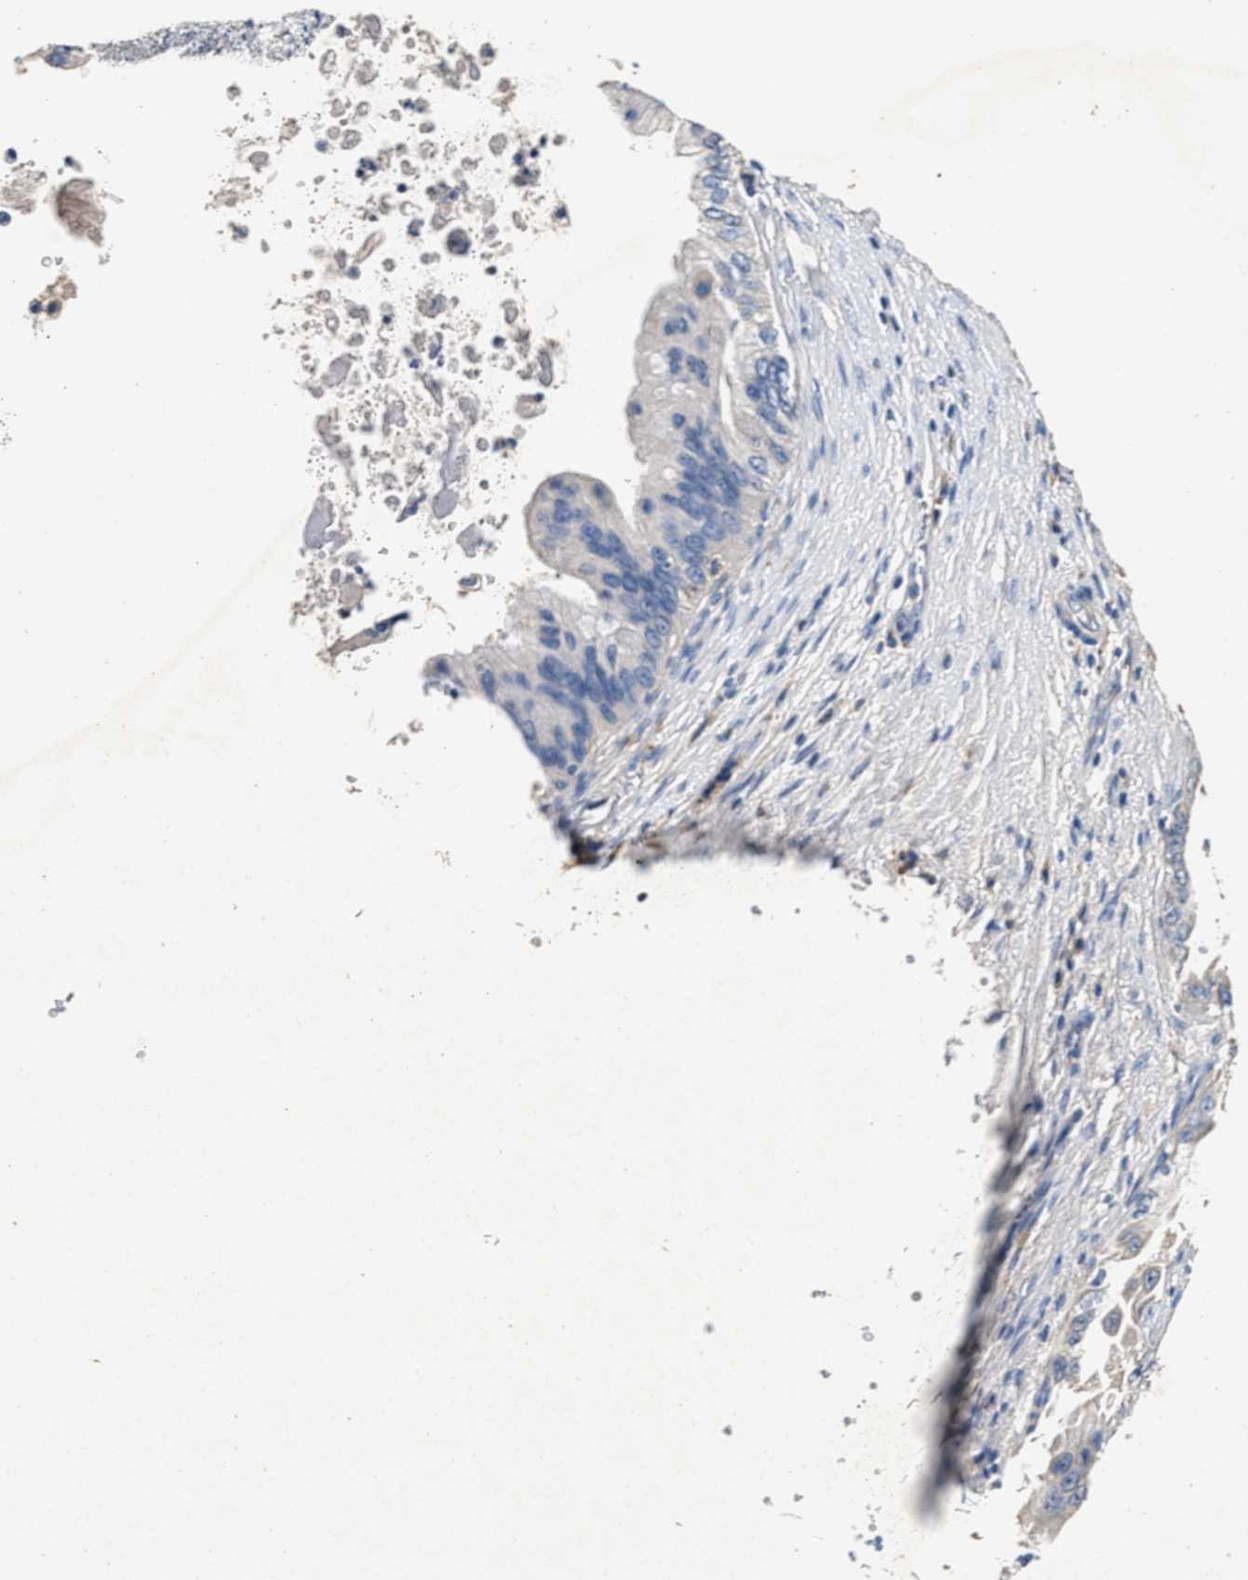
{"staining": {"intensity": "negative", "quantity": "none", "location": "none"}, "tissue": "pancreatic cancer", "cell_type": "Tumor cells", "image_type": "cancer", "snomed": [{"axis": "morphology", "description": "Adenocarcinoma, NOS"}, {"axis": "topography", "description": "Pancreas"}], "caption": "This is a photomicrograph of IHC staining of adenocarcinoma (pancreatic), which shows no expression in tumor cells.", "gene": "SLCO2B1", "patient": {"sex": "female", "age": 73}}